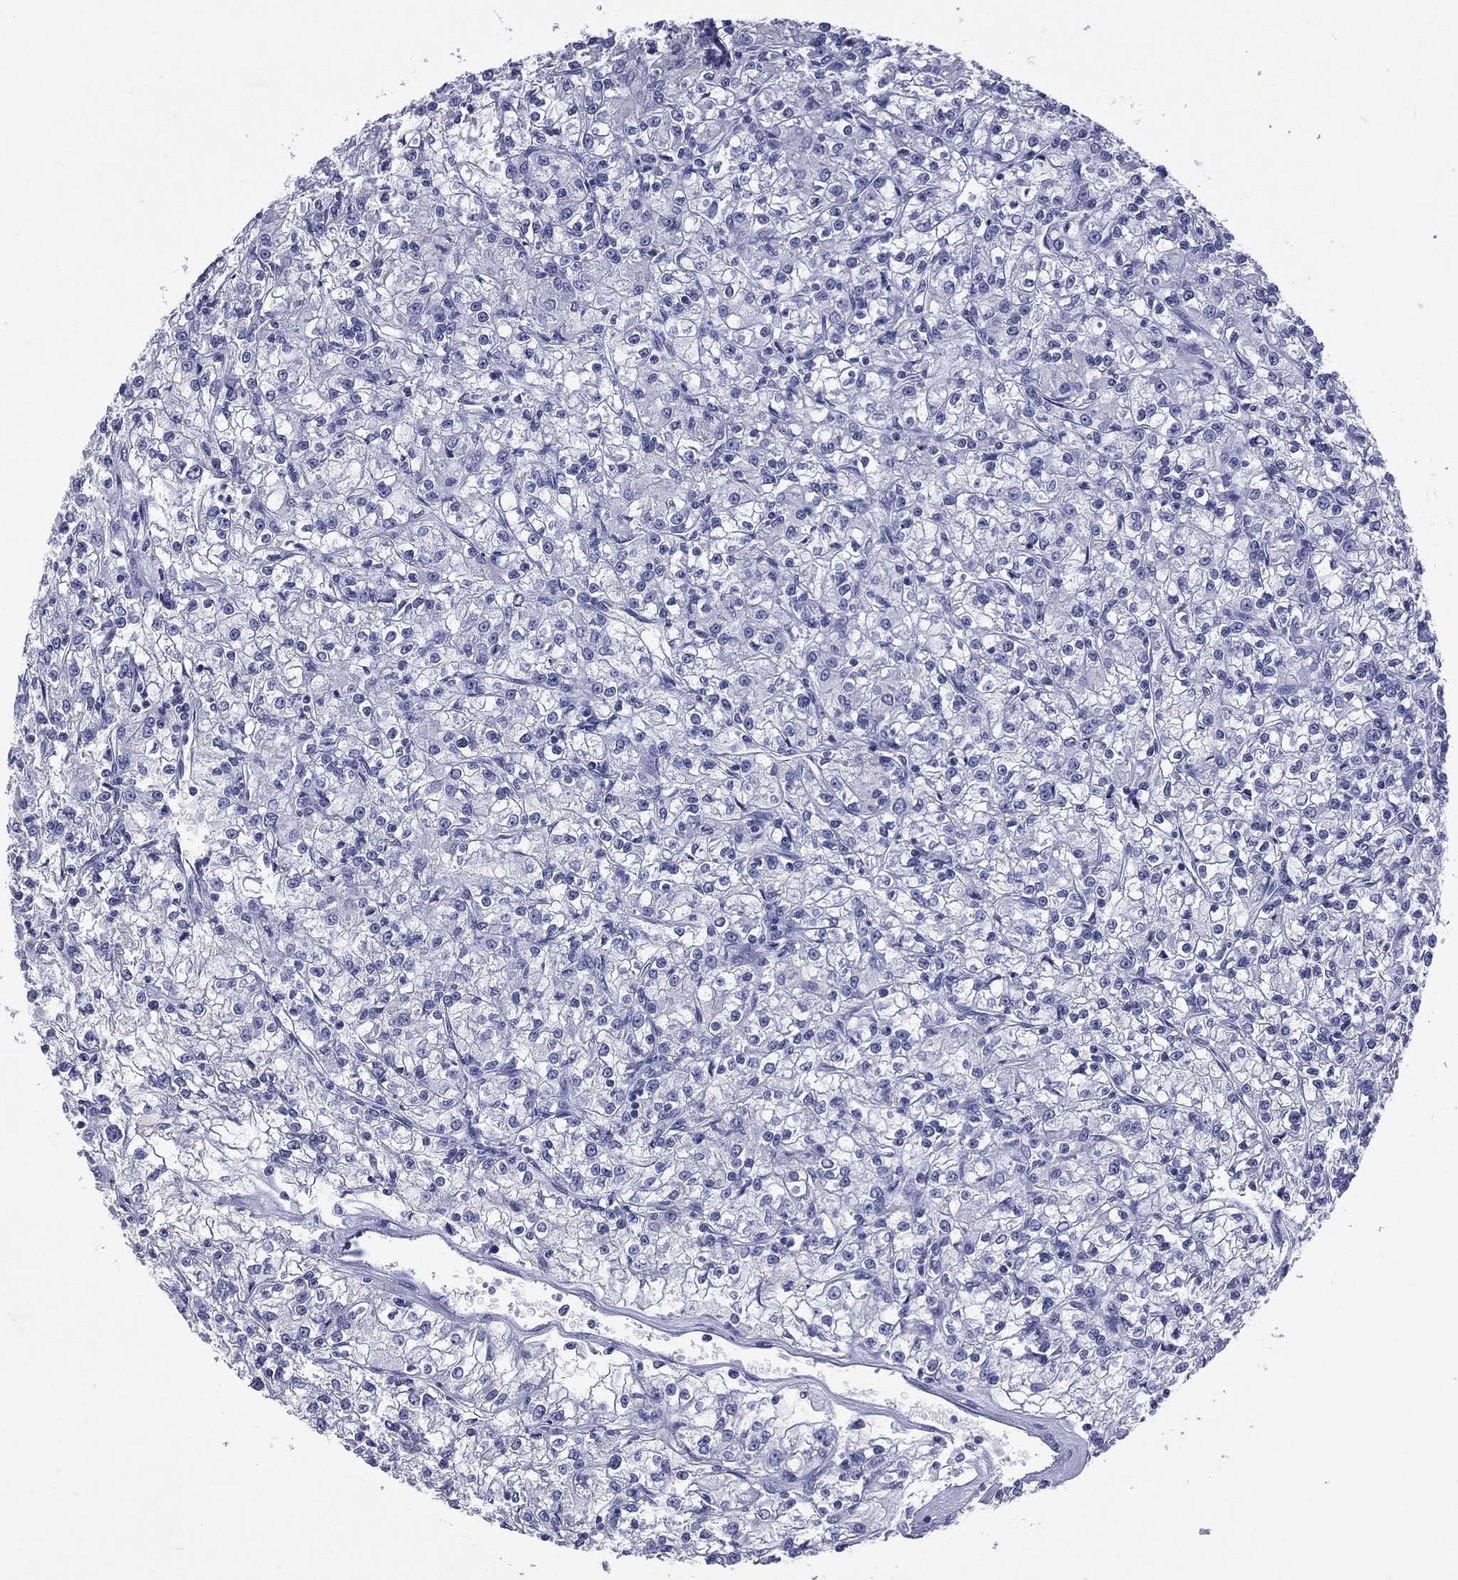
{"staining": {"intensity": "negative", "quantity": "none", "location": "none"}, "tissue": "renal cancer", "cell_type": "Tumor cells", "image_type": "cancer", "snomed": [{"axis": "morphology", "description": "Adenocarcinoma, NOS"}, {"axis": "topography", "description": "Kidney"}], "caption": "Immunohistochemistry (IHC) of renal cancer (adenocarcinoma) shows no positivity in tumor cells.", "gene": "SSX1", "patient": {"sex": "female", "age": 59}}